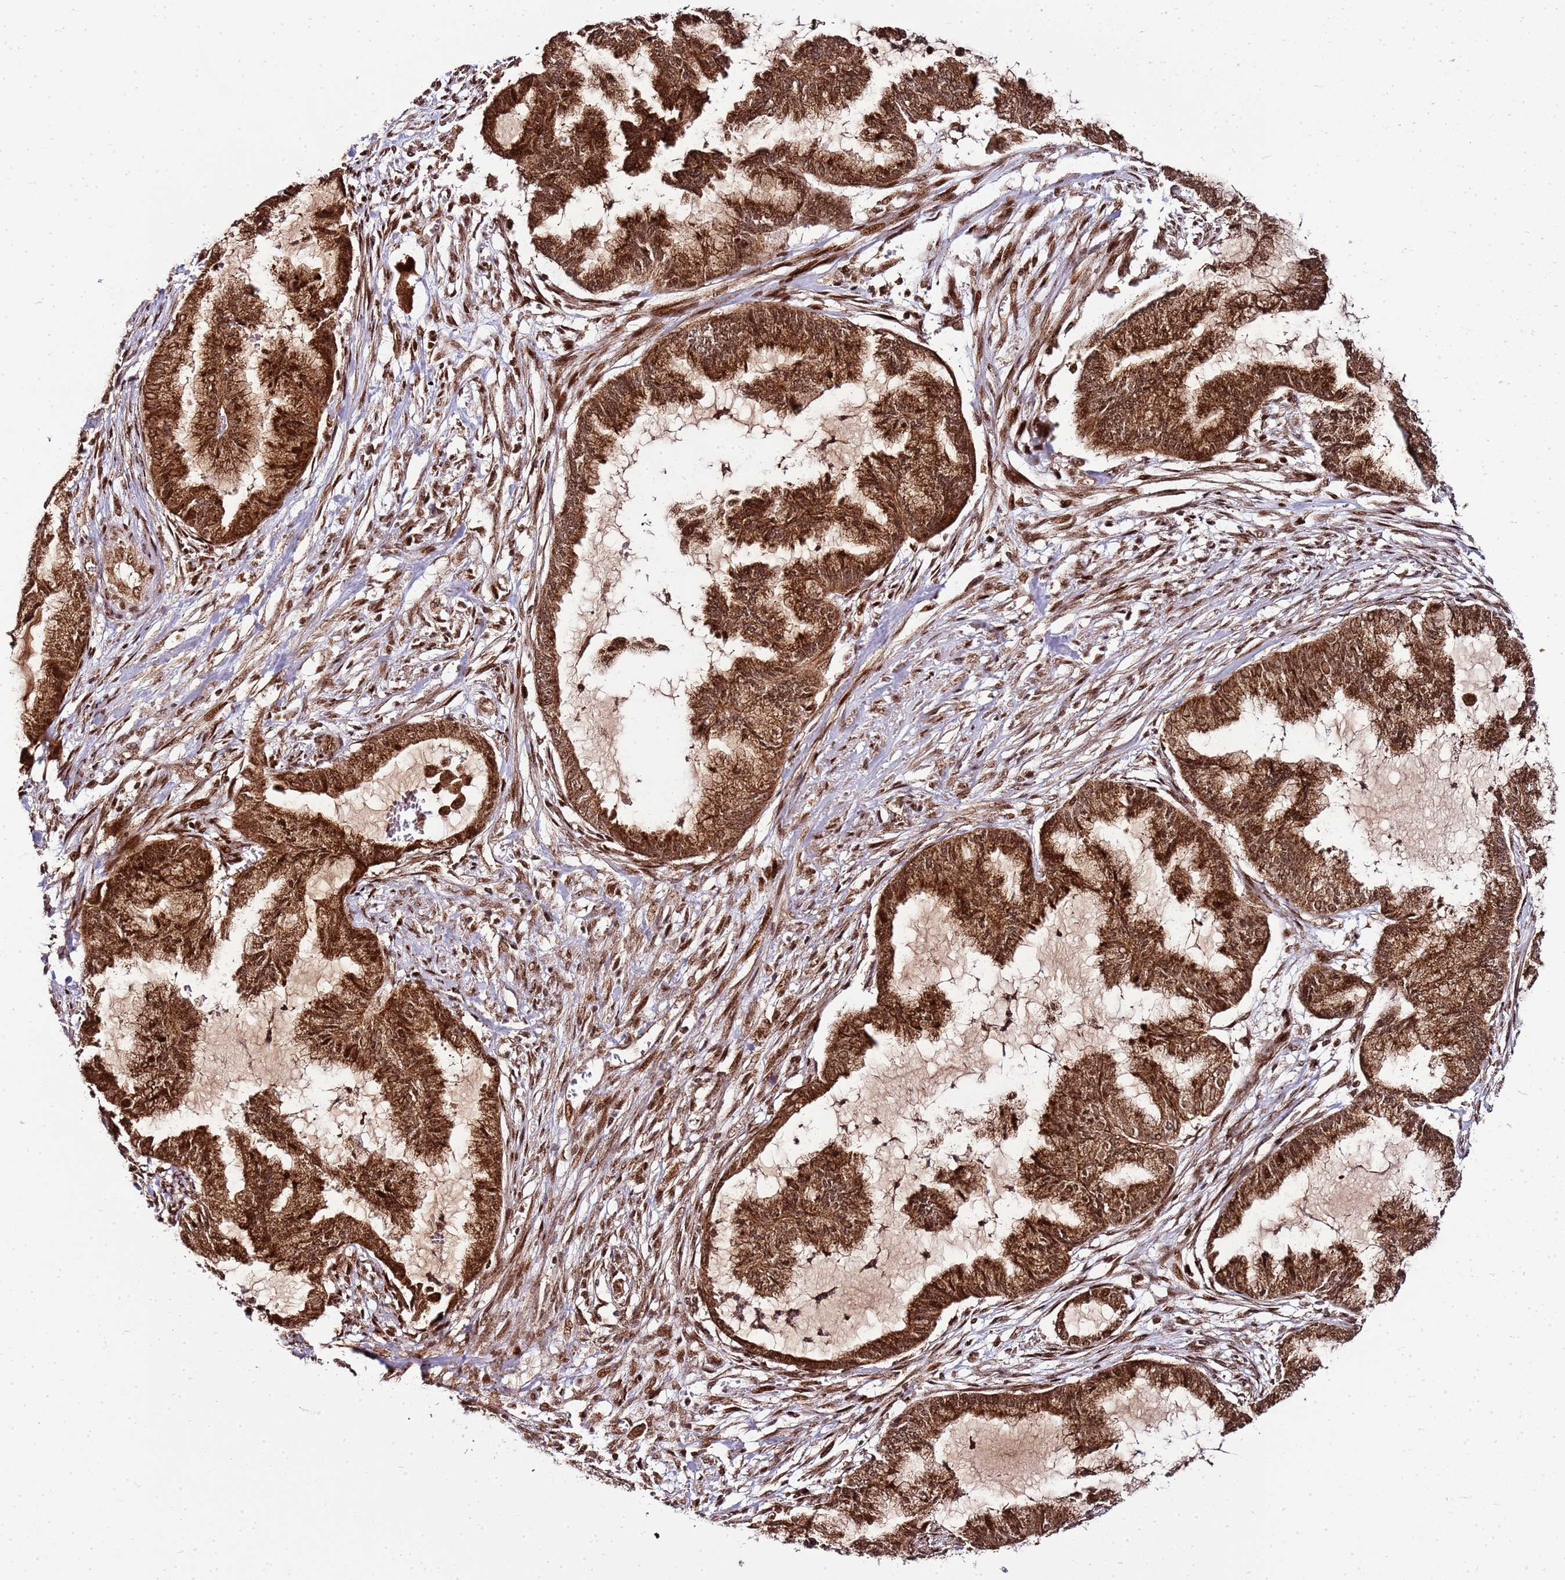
{"staining": {"intensity": "strong", "quantity": ">75%", "location": "cytoplasmic/membranous,nuclear"}, "tissue": "endometrial cancer", "cell_type": "Tumor cells", "image_type": "cancer", "snomed": [{"axis": "morphology", "description": "Adenocarcinoma, NOS"}, {"axis": "topography", "description": "Endometrium"}], "caption": "Adenocarcinoma (endometrial) stained with DAB (3,3'-diaminobenzidine) immunohistochemistry (IHC) reveals high levels of strong cytoplasmic/membranous and nuclear staining in about >75% of tumor cells.", "gene": "PEX14", "patient": {"sex": "female", "age": 86}}